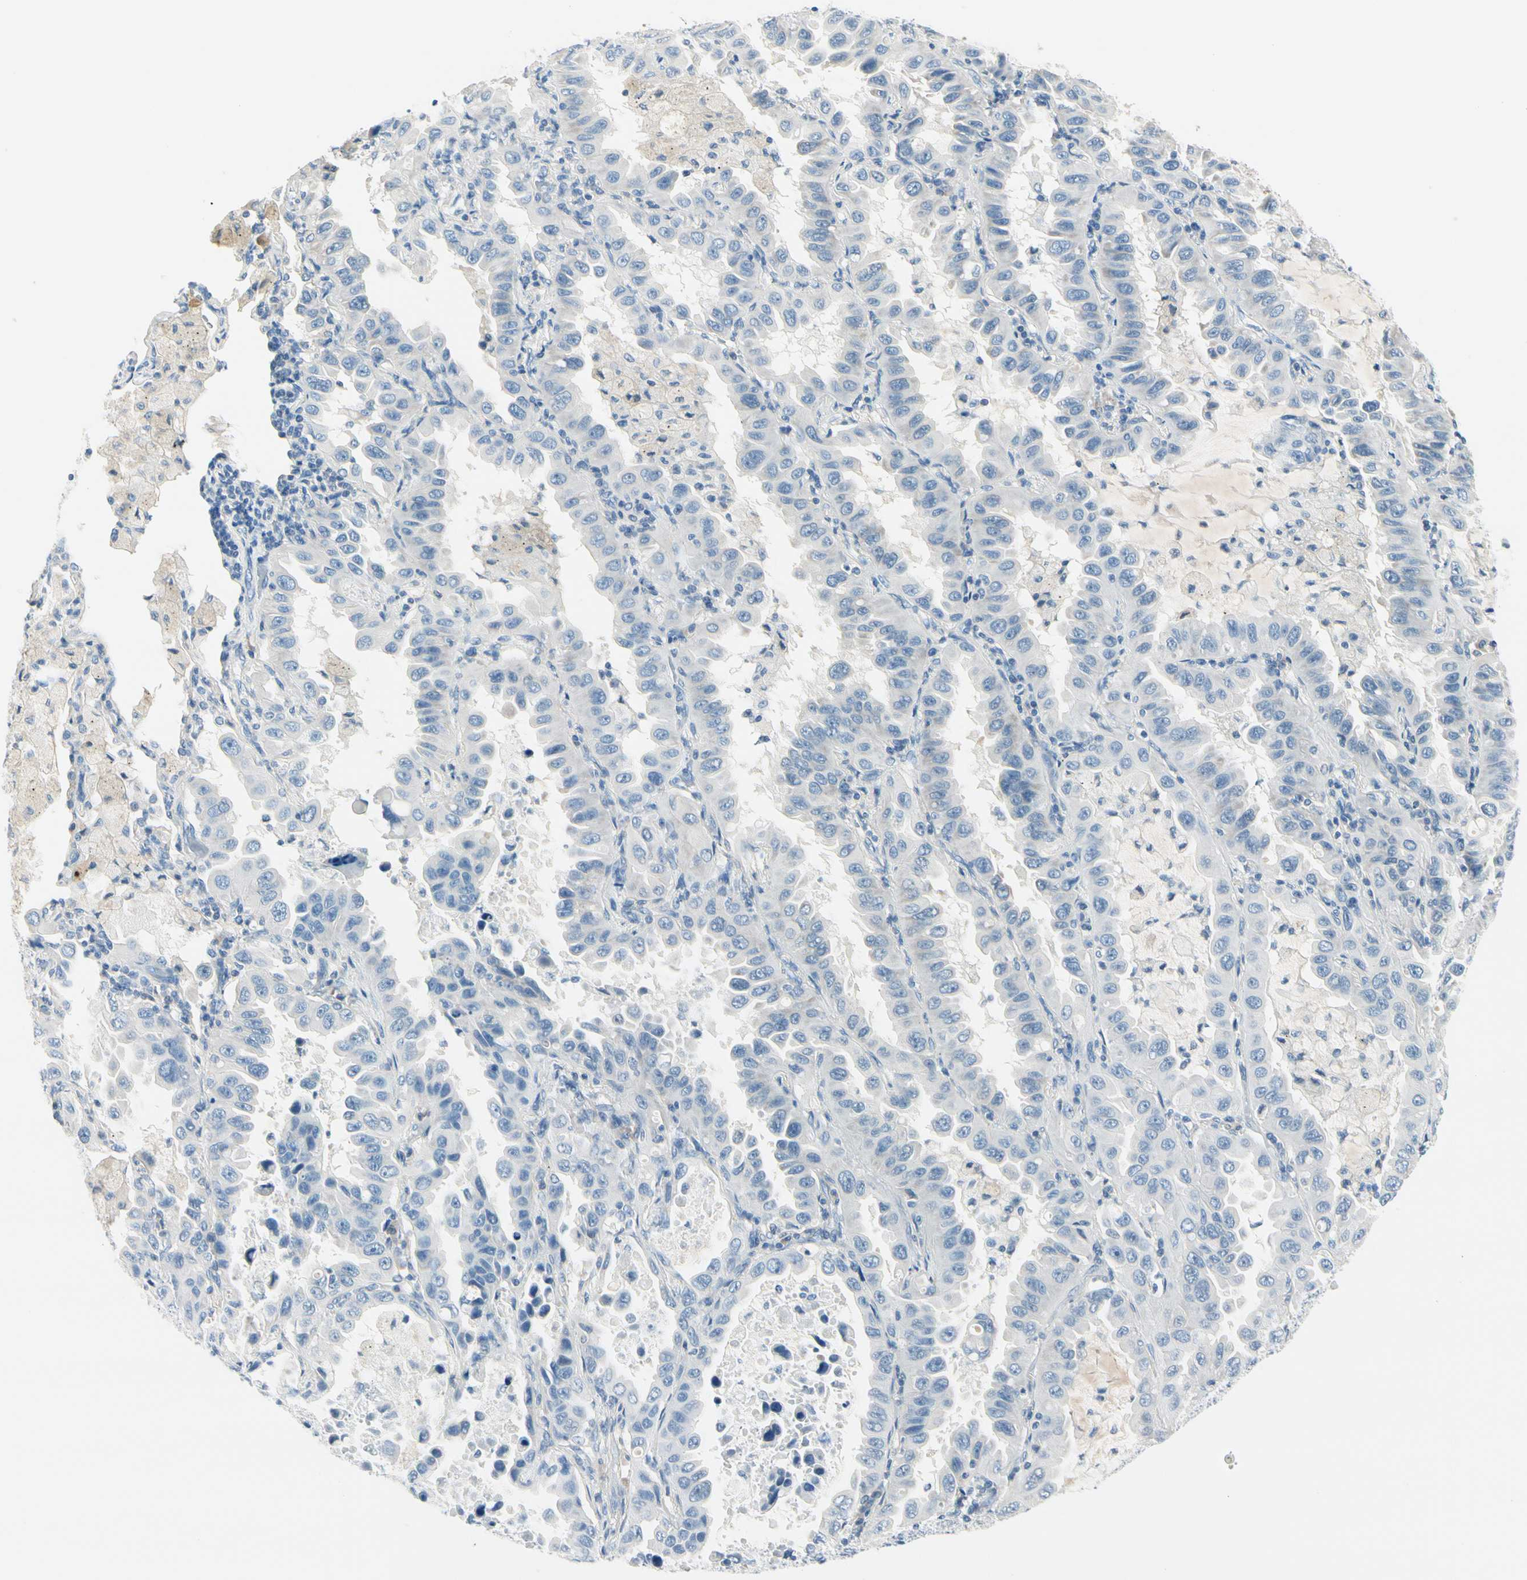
{"staining": {"intensity": "negative", "quantity": "none", "location": "none"}, "tissue": "lung cancer", "cell_type": "Tumor cells", "image_type": "cancer", "snomed": [{"axis": "morphology", "description": "Adenocarcinoma, NOS"}, {"axis": "topography", "description": "Lung"}], "caption": "This is a histopathology image of immunohistochemistry staining of lung adenocarcinoma, which shows no staining in tumor cells. Nuclei are stained in blue.", "gene": "PEBP1", "patient": {"sex": "male", "age": 64}}